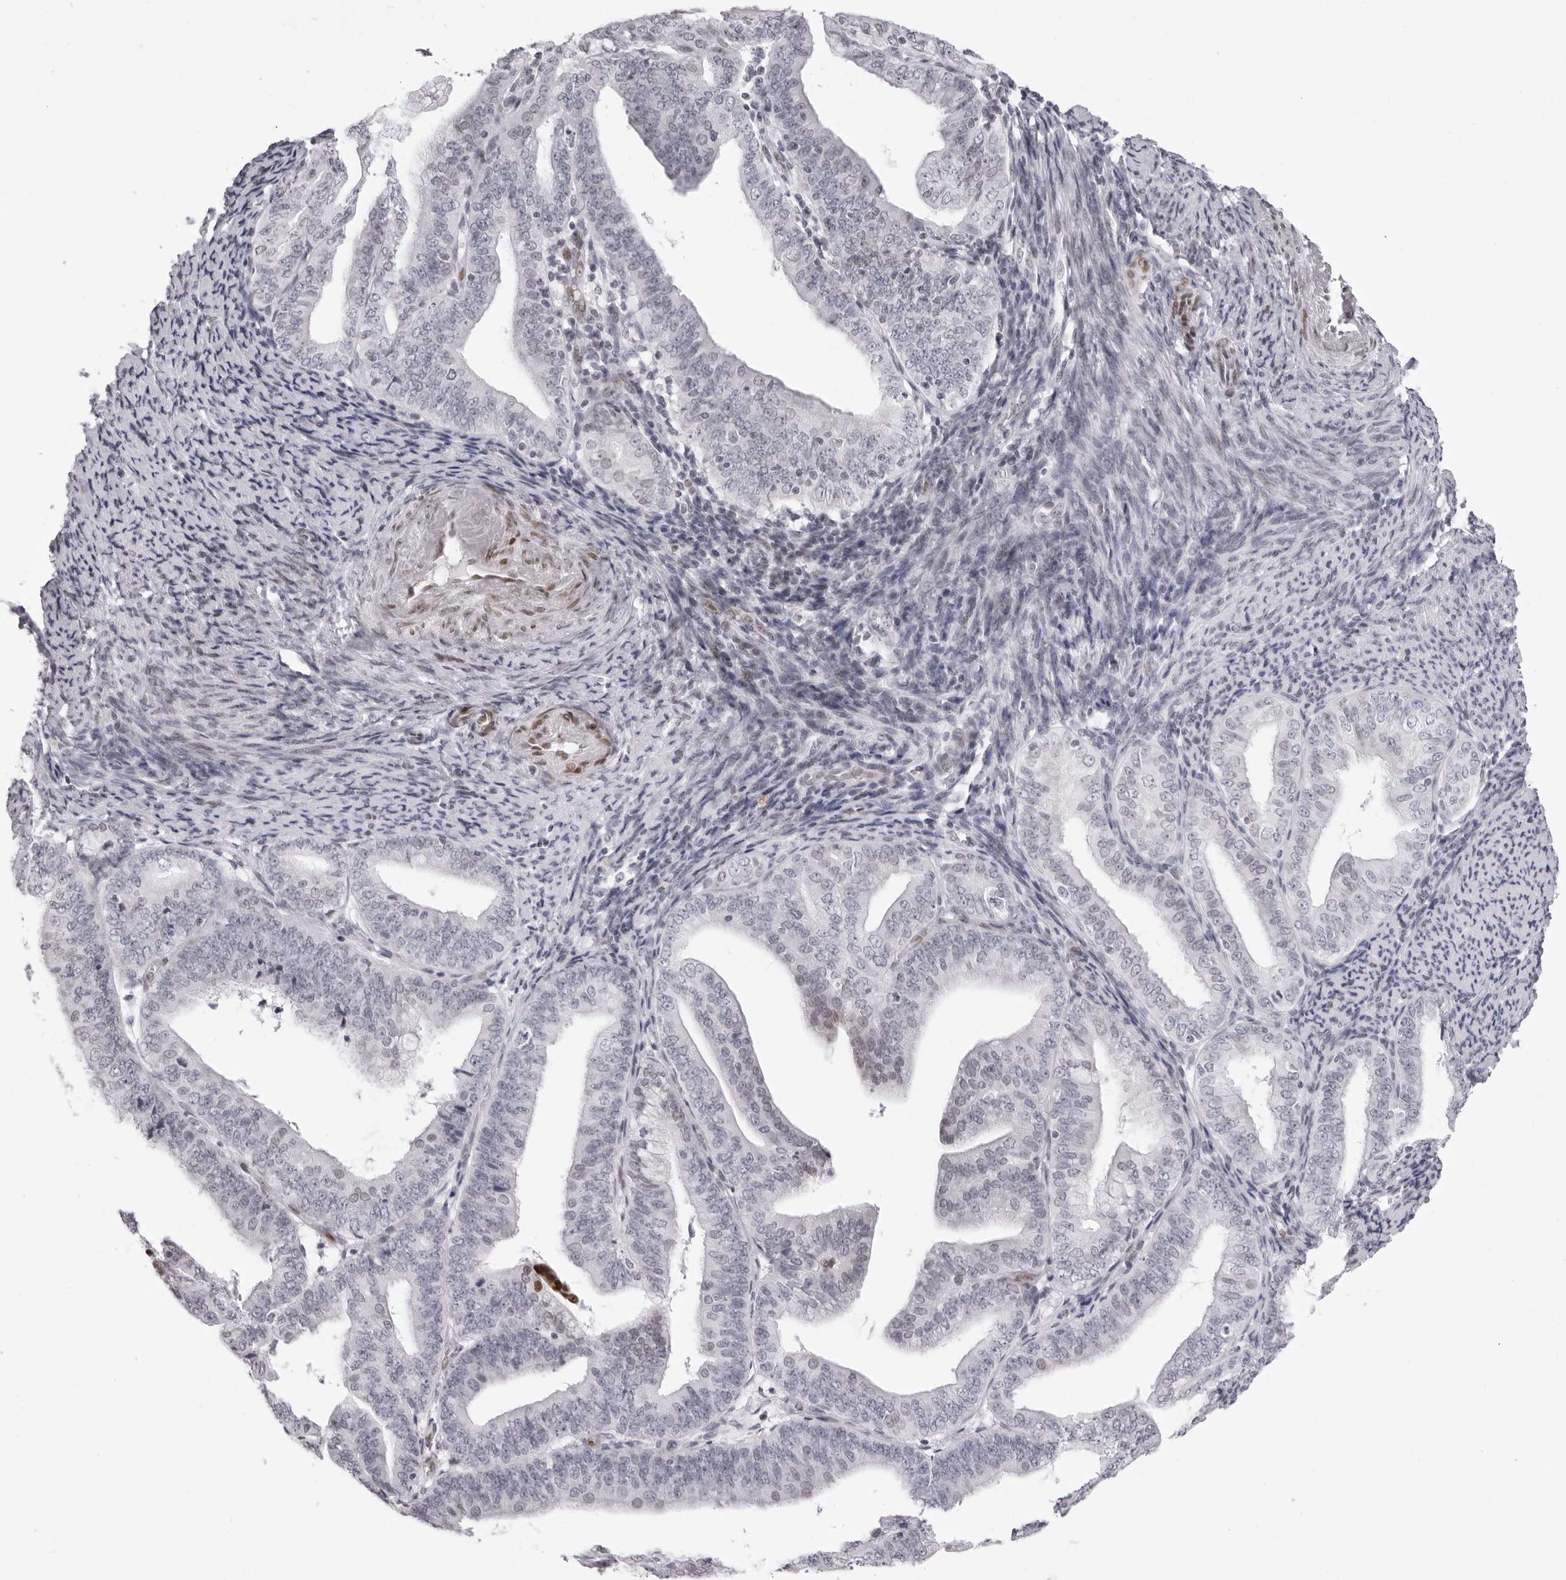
{"staining": {"intensity": "negative", "quantity": "none", "location": "none"}, "tissue": "endometrial cancer", "cell_type": "Tumor cells", "image_type": "cancer", "snomed": [{"axis": "morphology", "description": "Adenocarcinoma, NOS"}, {"axis": "topography", "description": "Endometrium"}], "caption": "Immunohistochemical staining of endometrial cancer (adenocarcinoma) exhibits no significant expression in tumor cells.", "gene": "MAFK", "patient": {"sex": "female", "age": 63}}